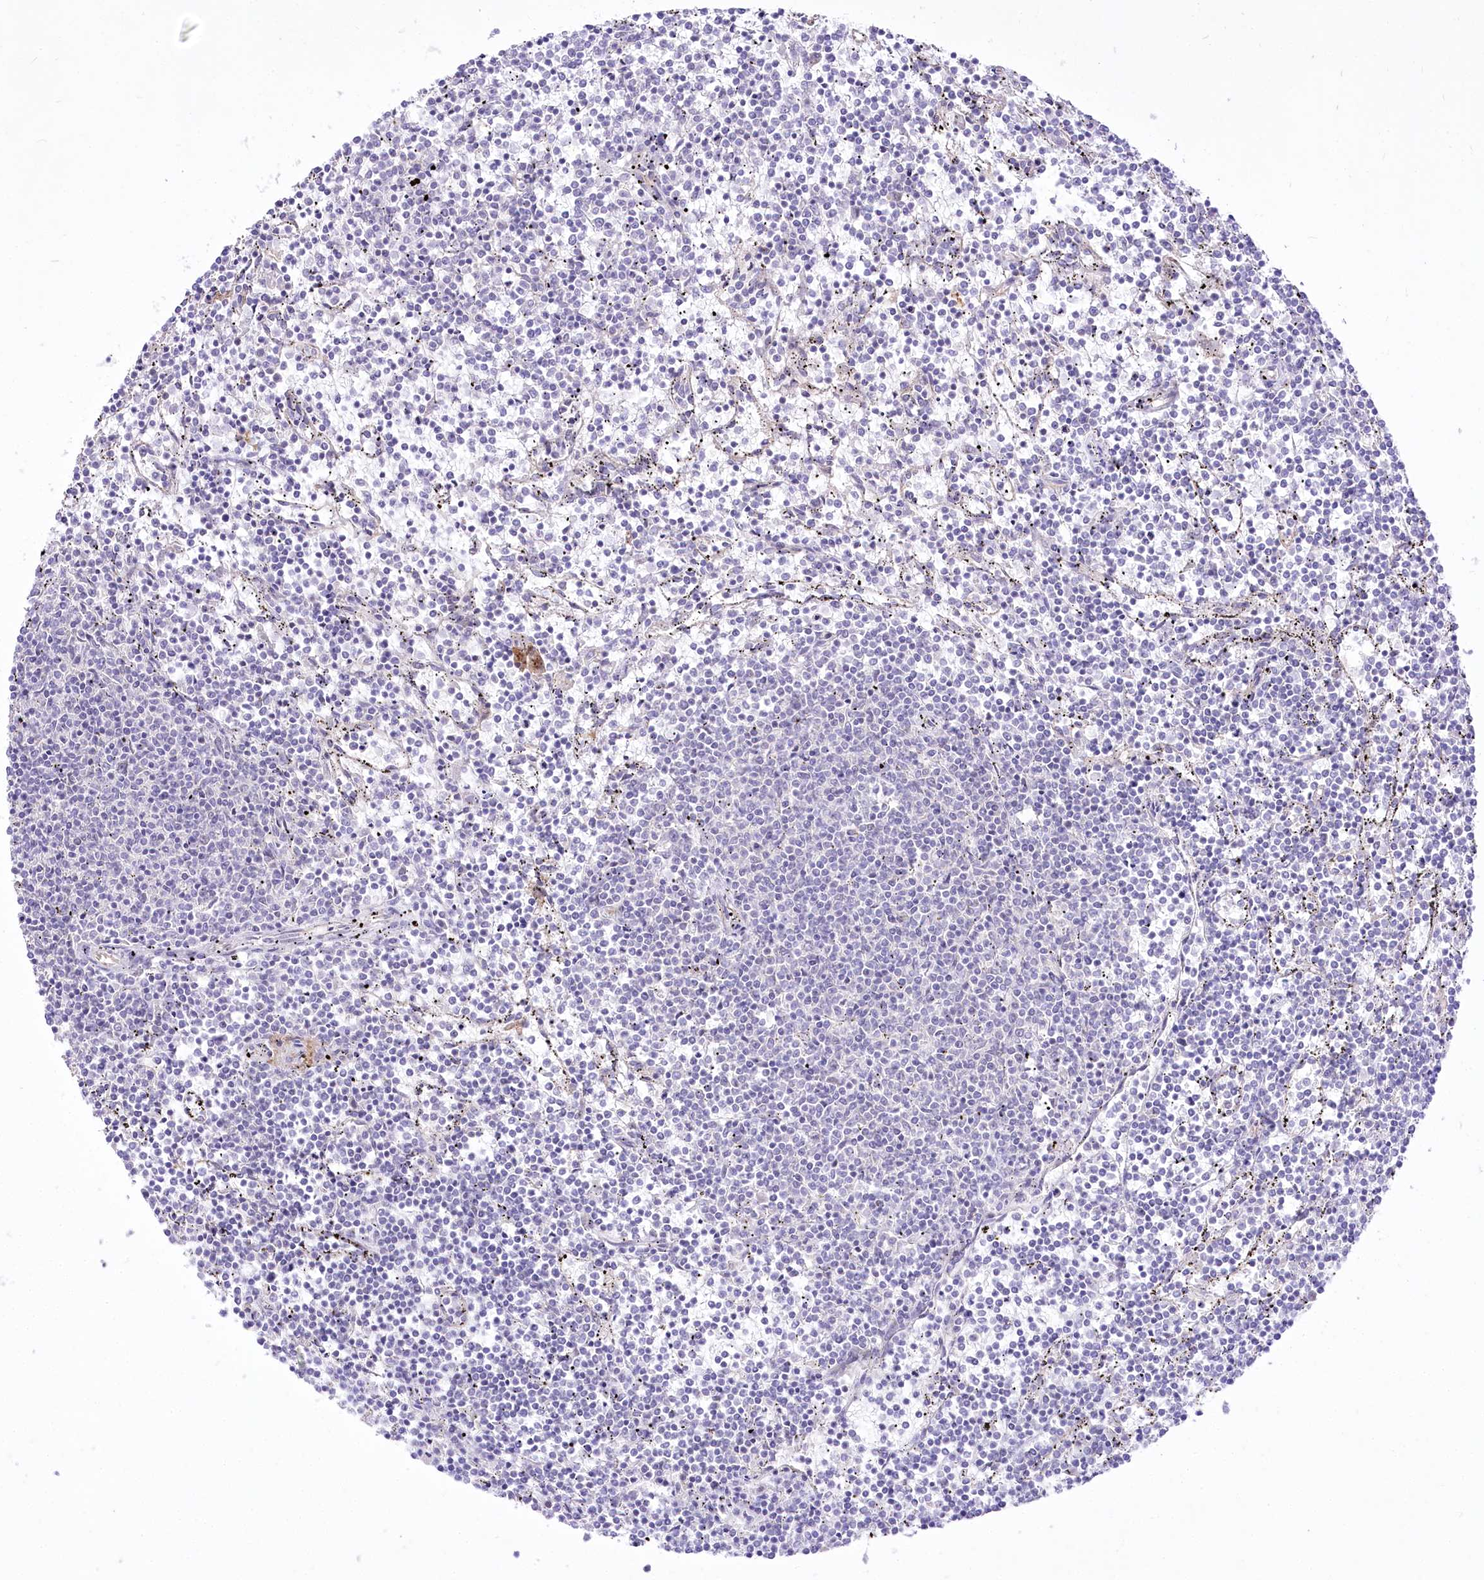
{"staining": {"intensity": "negative", "quantity": "none", "location": "none"}, "tissue": "lymphoma", "cell_type": "Tumor cells", "image_type": "cancer", "snomed": [{"axis": "morphology", "description": "Malignant lymphoma, non-Hodgkin's type, Low grade"}, {"axis": "topography", "description": "Spleen"}], "caption": "The image exhibits no significant positivity in tumor cells of lymphoma.", "gene": "HELT", "patient": {"sex": "female", "age": 50}}